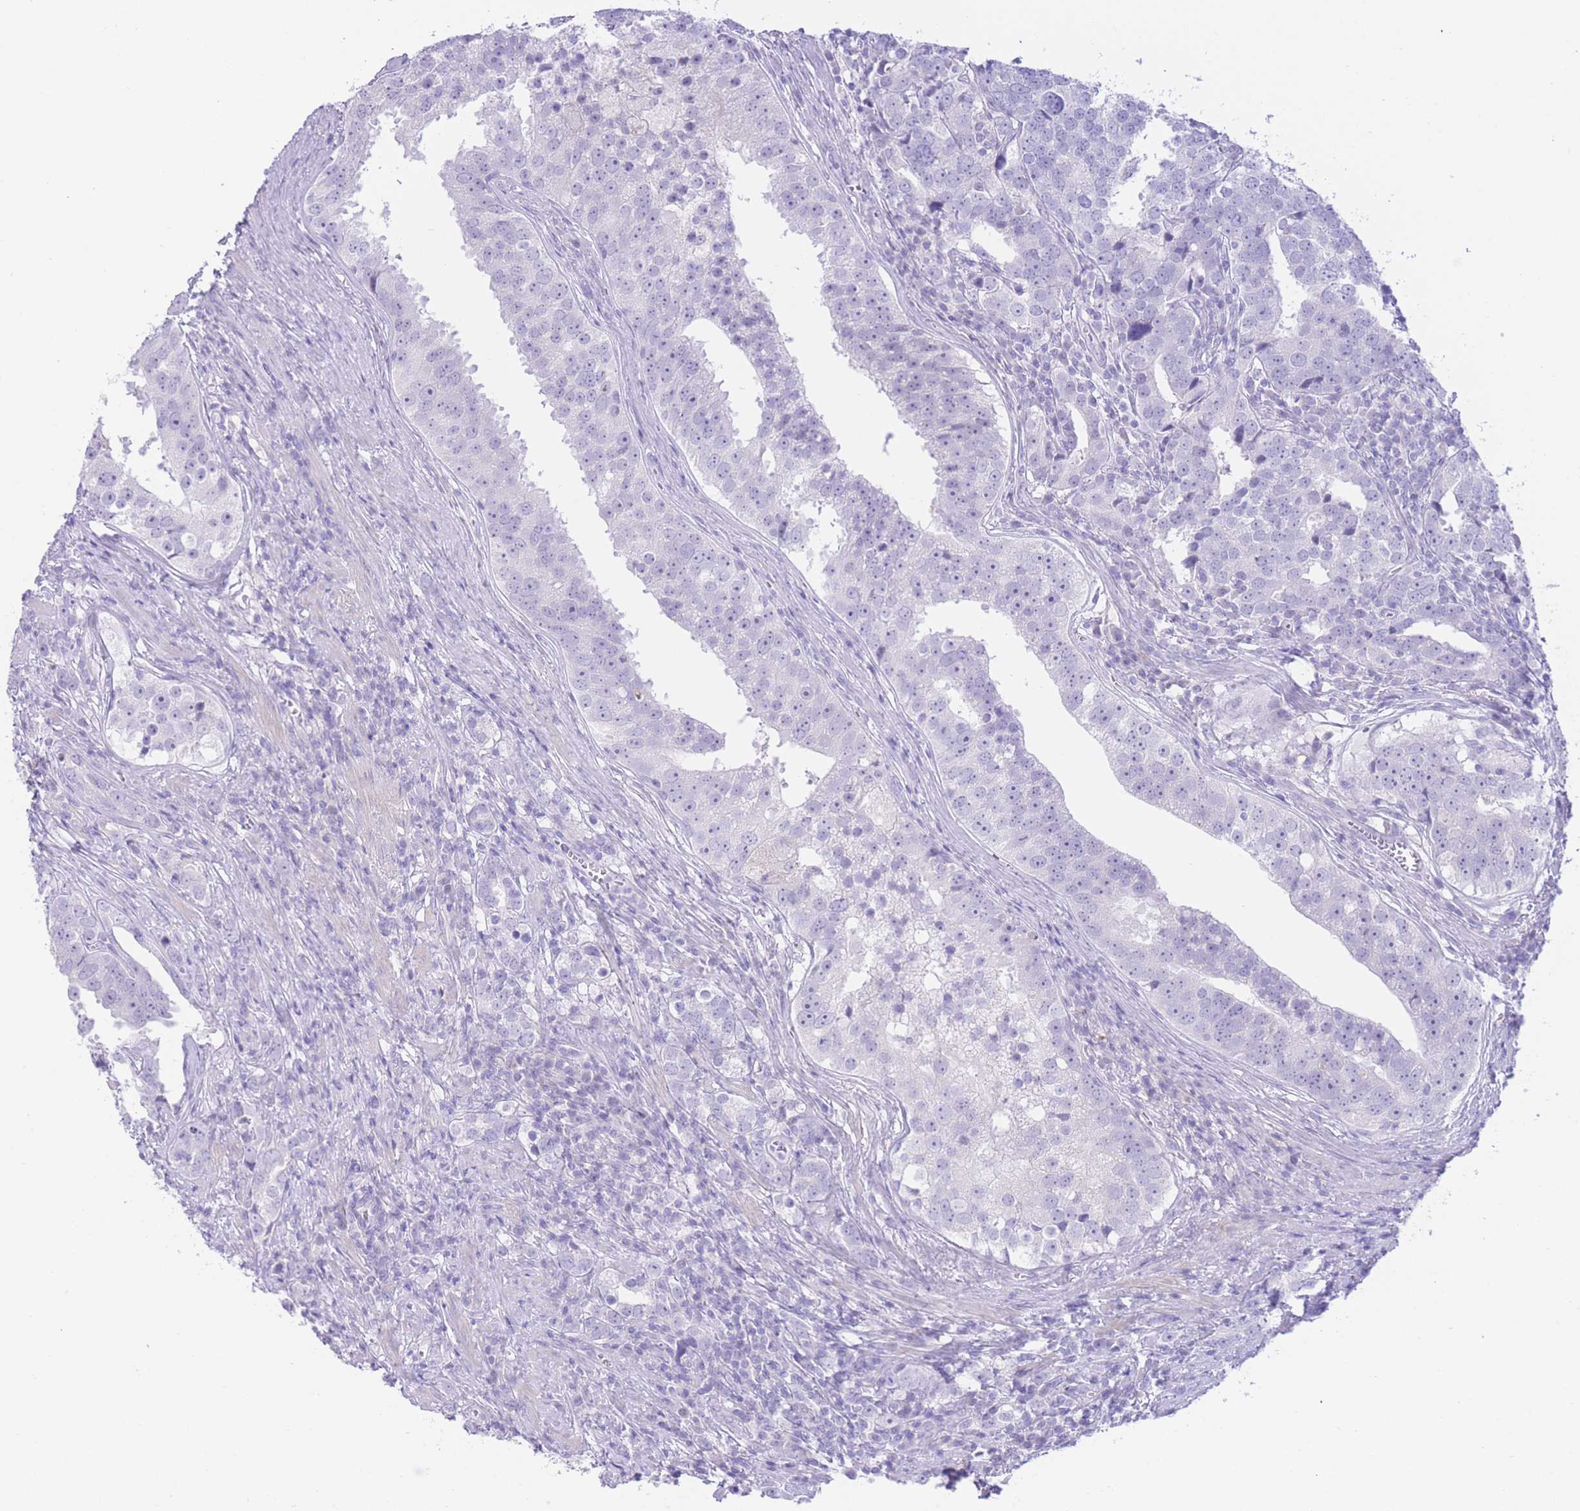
{"staining": {"intensity": "negative", "quantity": "none", "location": "none"}, "tissue": "prostate cancer", "cell_type": "Tumor cells", "image_type": "cancer", "snomed": [{"axis": "morphology", "description": "Adenocarcinoma, High grade"}, {"axis": "topography", "description": "Prostate"}], "caption": "The micrograph reveals no staining of tumor cells in adenocarcinoma (high-grade) (prostate). (Brightfield microscopy of DAB IHC at high magnification).", "gene": "ZNF212", "patient": {"sex": "male", "age": 71}}